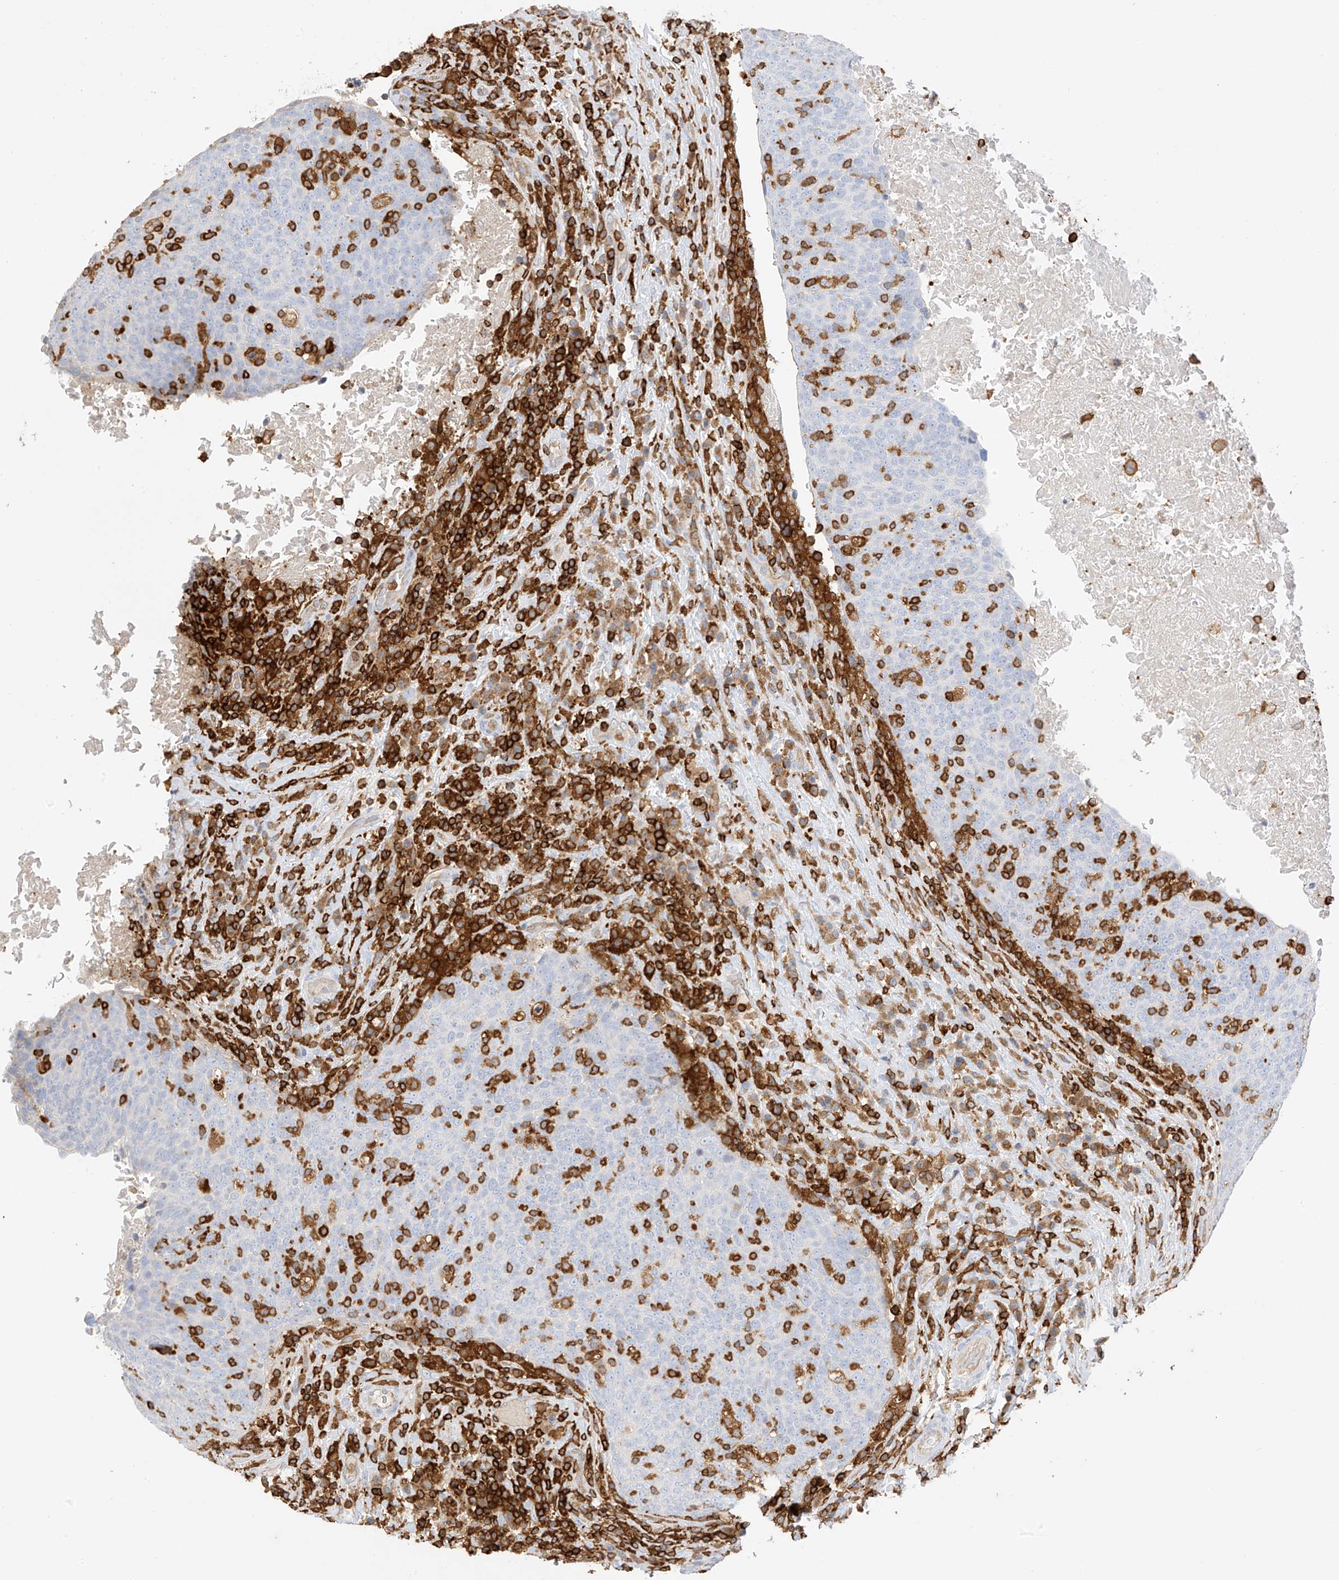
{"staining": {"intensity": "negative", "quantity": "none", "location": "none"}, "tissue": "head and neck cancer", "cell_type": "Tumor cells", "image_type": "cancer", "snomed": [{"axis": "morphology", "description": "Squamous cell carcinoma, NOS"}, {"axis": "morphology", "description": "Squamous cell carcinoma, metastatic, NOS"}, {"axis": "topography", "description": "Lymph node"}, {"axis": "topography", "description": "Head-Neck"}], "caption": "Head and neck cancer stained for a protein using IHC displays no positivity tumor cells.", "gene": "ARHGAP25", "patient": {"sex": "male", "age": 62}}